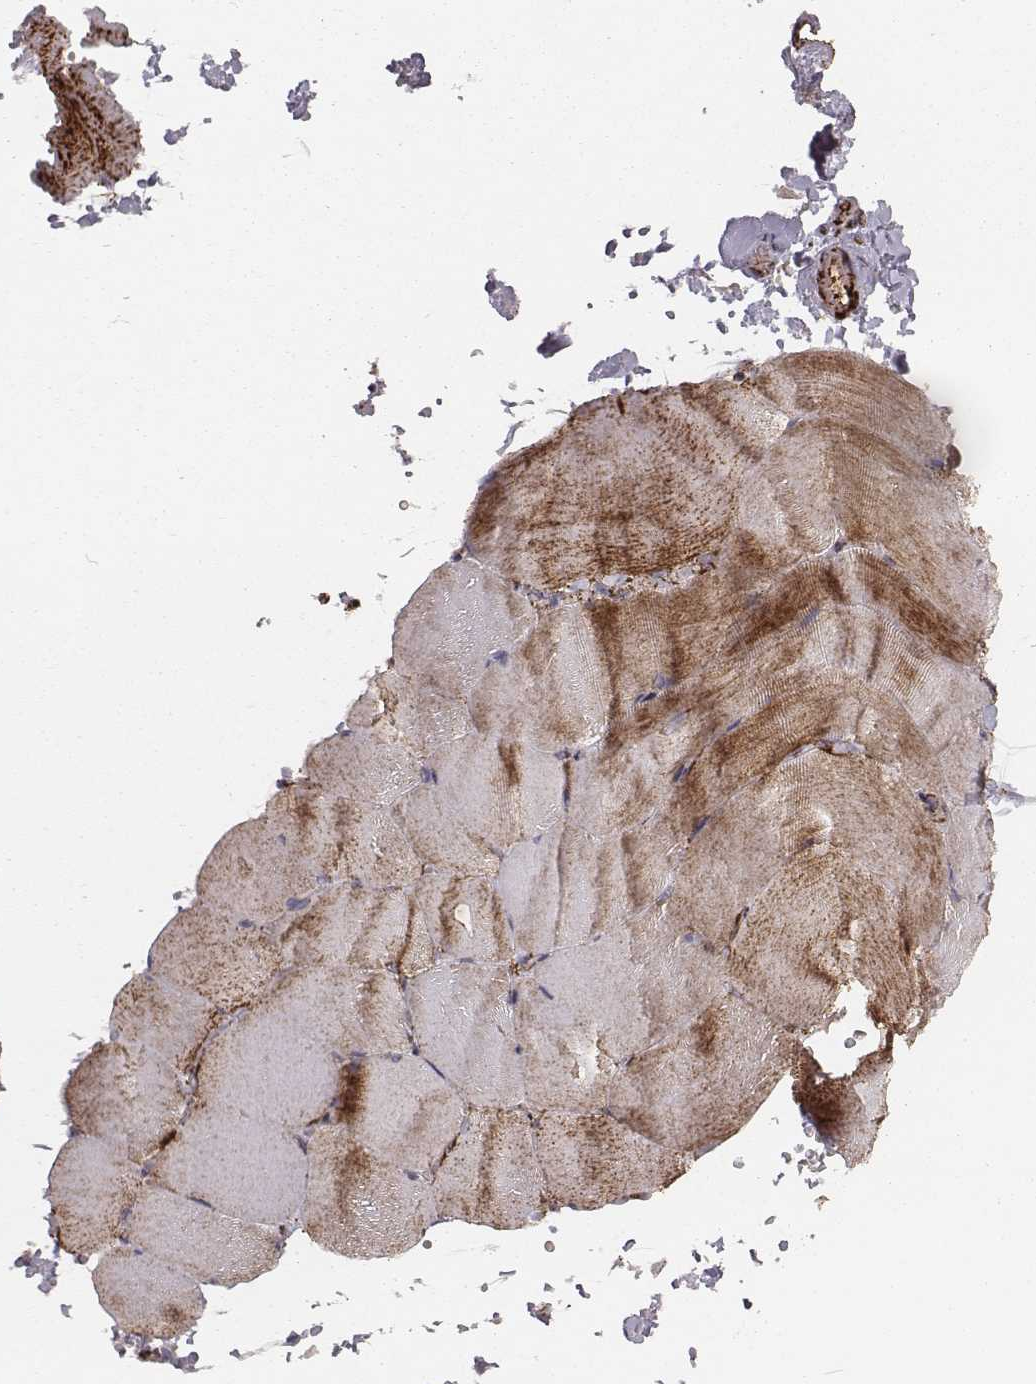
{"staining": {"intensity": "strong", "quantity": ">75%", "location": "cytoplasmic/membranous"}, "tissue": "skeletal muscle", "cell_type": "Myocytes", "image_type": "normal", "snomed": [{"axis": "morphology", "description": "Normal tissue, NOS"}, {"axis": "topography", "description": "Skeletal muscle"}], "caption": "DAB immunohistochemical staining of normal skeletal muscle exhibits strong cytoplasmic/membranous protein expression in about >75% of myocytes.", "gene": "TUFM", "patient": {"sex": "female", "age": 37}}